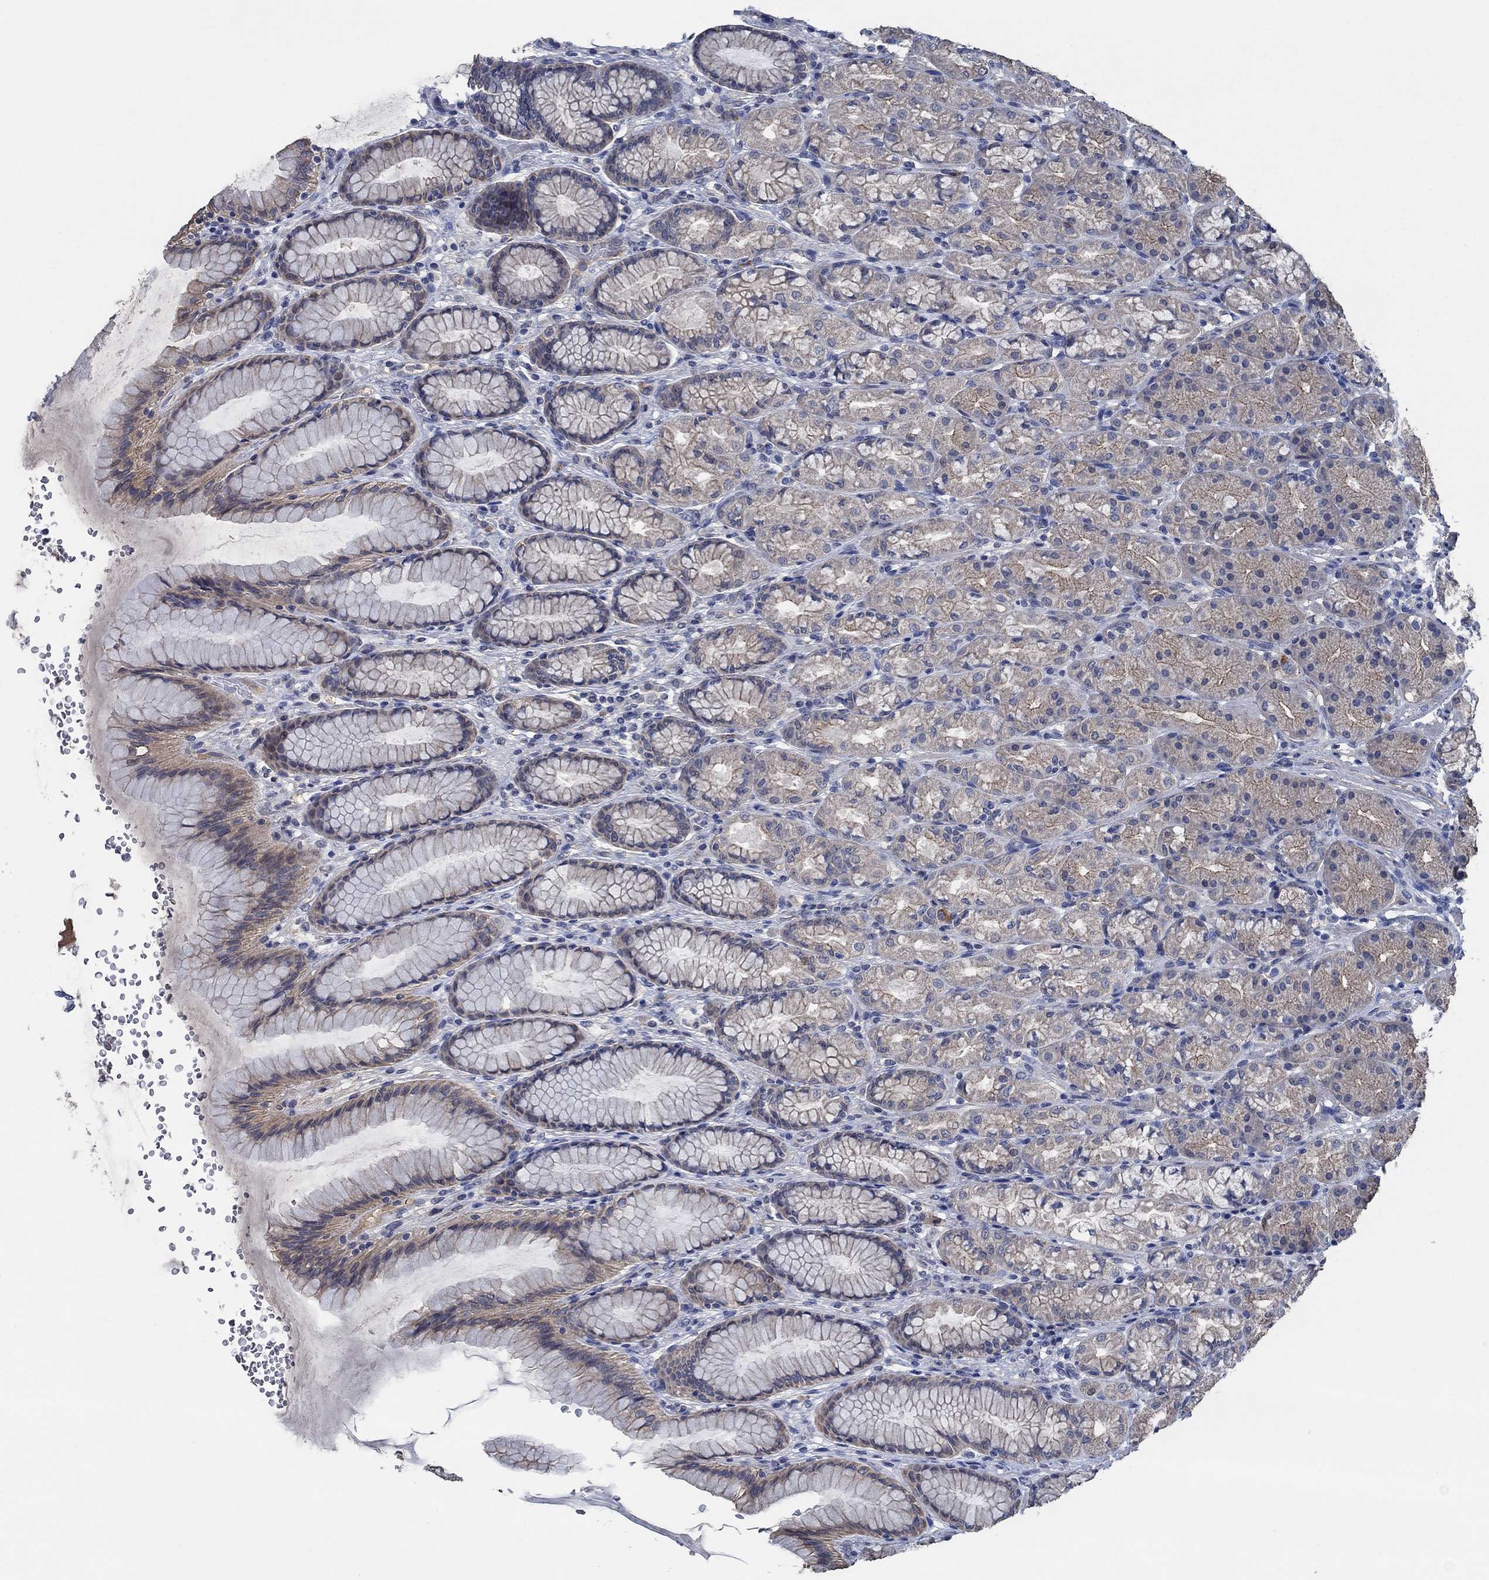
{"staining": {"intensity": "moderate", "quantity": "<25%", "location": "cytoplasmic/membranous"}, "tissue": "stomach", "cell_type": "Glandular cells", "image_type": "normal", "snomed": [{"axis": "morphology", "description": "Normal tissue, NOS"}, {"axis": "morphology", "description": "Adenocarcinoma, NOS"}, {"axis": "topography", "description": "Stomach"}], "caption": "The histopathology image displays immunohistochemical staining of unremarkable stomach. There is moderate cytoplasmic/membranous positivity is identified in about <25% of glandular cells. (DAB (3,3'-diaminobenzidine) IHC, brown staining for protein, blue staining for nuclei).", "gene": "OBSCN", "patient": {"sex": "female", "age": 79}}